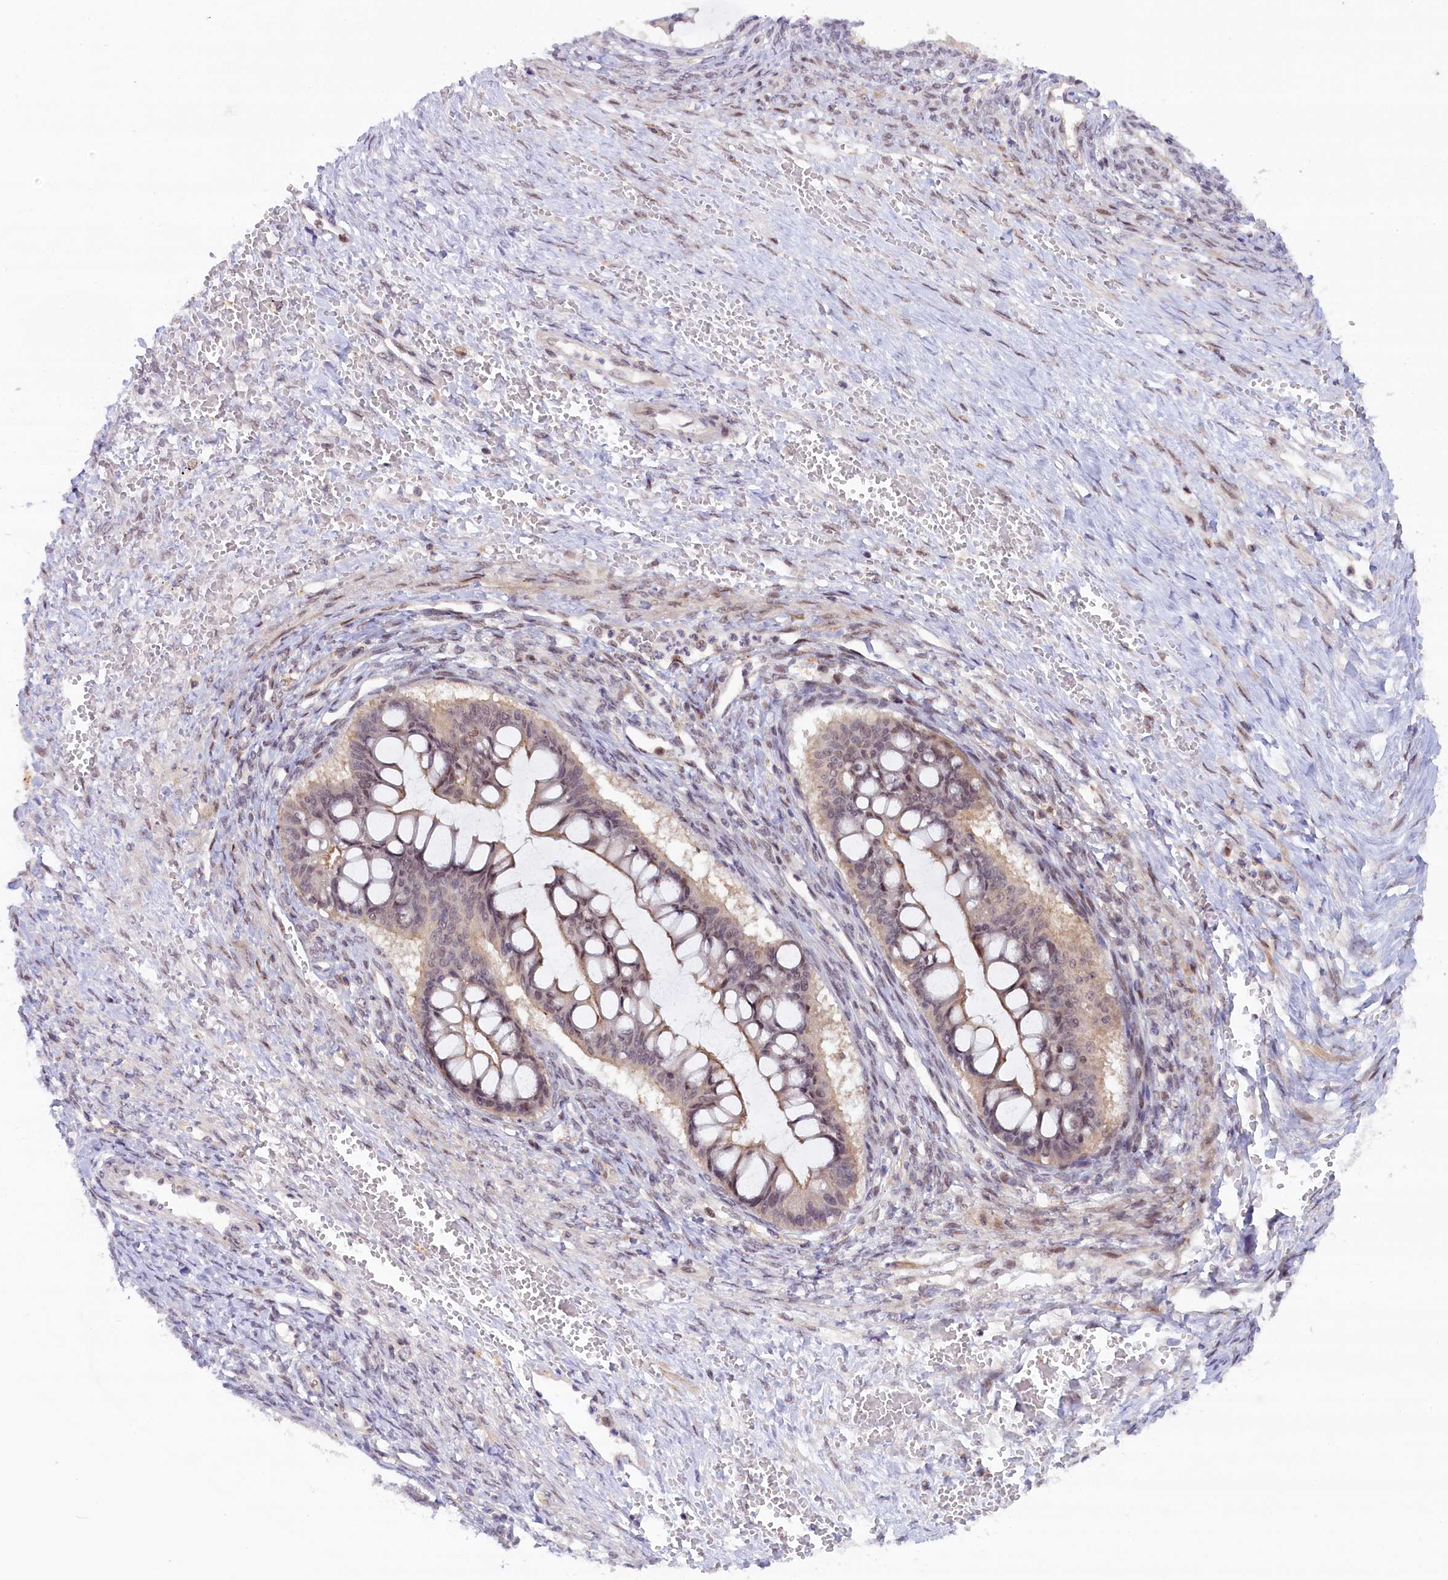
{"staining": {"intensity": "weak", "quantity": "25%-75%", "location": "cytoplasmic/membranous,nuclear"}, "tissue": "ovarian cancer", "cell_type": "Tumor cells", "image_type": "cancer", "snomed": [{"axis": "morphology", "description": "Cystadenocarcinoma, mucinous, NOS"}, {"axis": "topography", "description": "Ovary"}], "caption": "Protein expression analysis of ovarian cancer (mucinous cystadenocarcinoma) demonstrates weak cytoplasmic/membranous and nuclear positivity in approximately 25%-75% of tumor cells.", "gene": "FCHO1", "patient": {"sex": "female", "age": 73}}